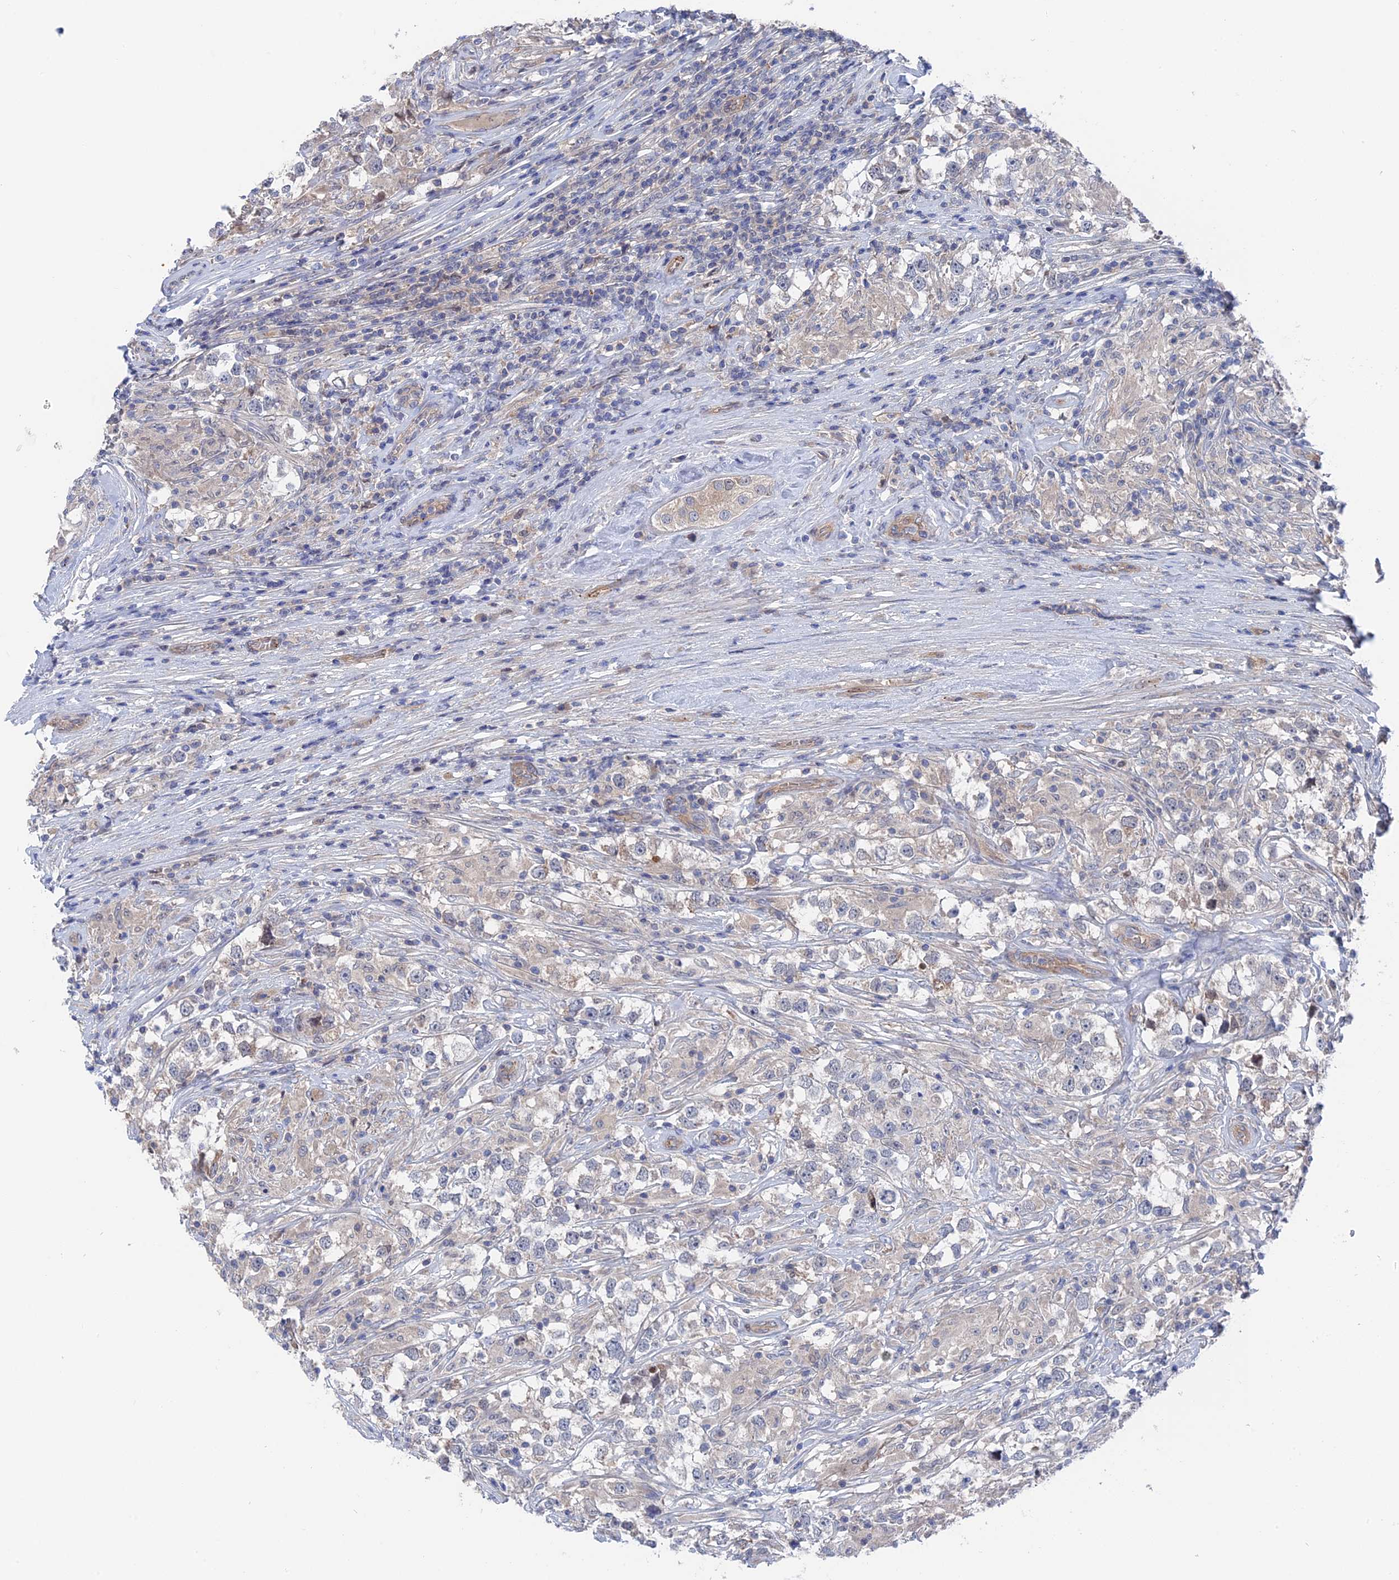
{"staining": {"intensity": "negative", "quantity": "none", "location": "none"}, "tissue": "testis cancer", "cell_type": "Tumor cells", "image_type": "cancer", "snomed": [{"axis": "morphology", "description": "Seminoma, NOS"}, {"axis": "topography", "description": "Testis"}], "caption": "This is an immunohistochemistry (IHC) histopathology image of human testis cancer (seminoma). There is no positivity in tumor cells.", "gene": "MTHFSD", "patient": {"sex": "male", "age": 46}}